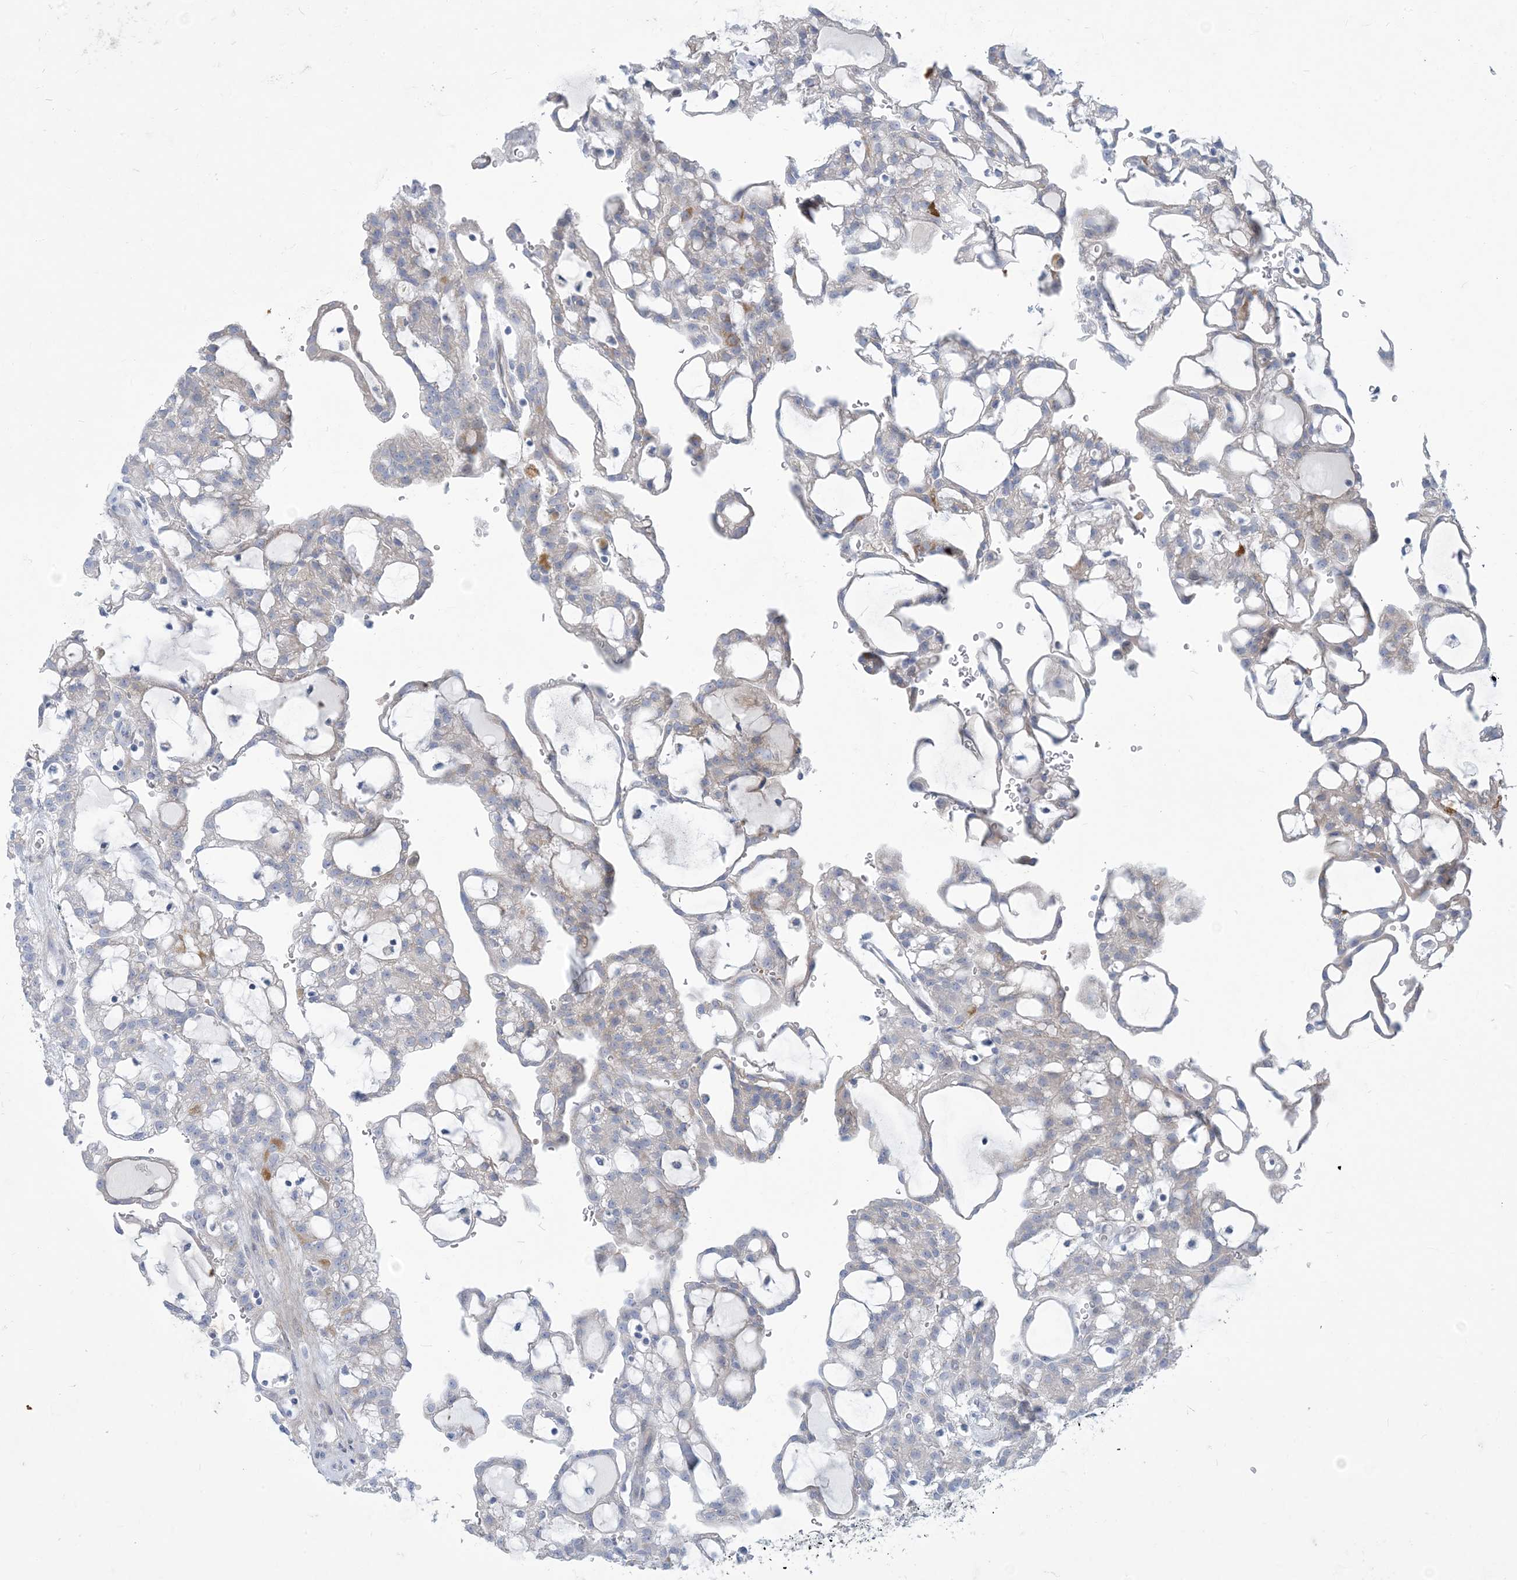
{"staining": {"intensity": "moderate", "quantity": "<25%", "location": "cytoplasmic/membranous"}, "tissue": "renal cancer", "cell_type": "Tumor cells", "image_type": "cancer", "snomed": [{"axis": "morphology", "description": "Adenocarcinoma, NOS"}, {"axis": "topography", "description": "Kidney"}], "caption": "The immunohistochemical stain shows moderate cytoplasmic/membranous staining in tumor cells of renal adenocarcinoma tissue. The staining was performed using DAB to visualize the protein expression in brown, while the nuclei were stained in blue with hematoxylin (Magnification: 20x).", "gene": "MOXD1", "patient": {"sex": "male", "age": 63}}